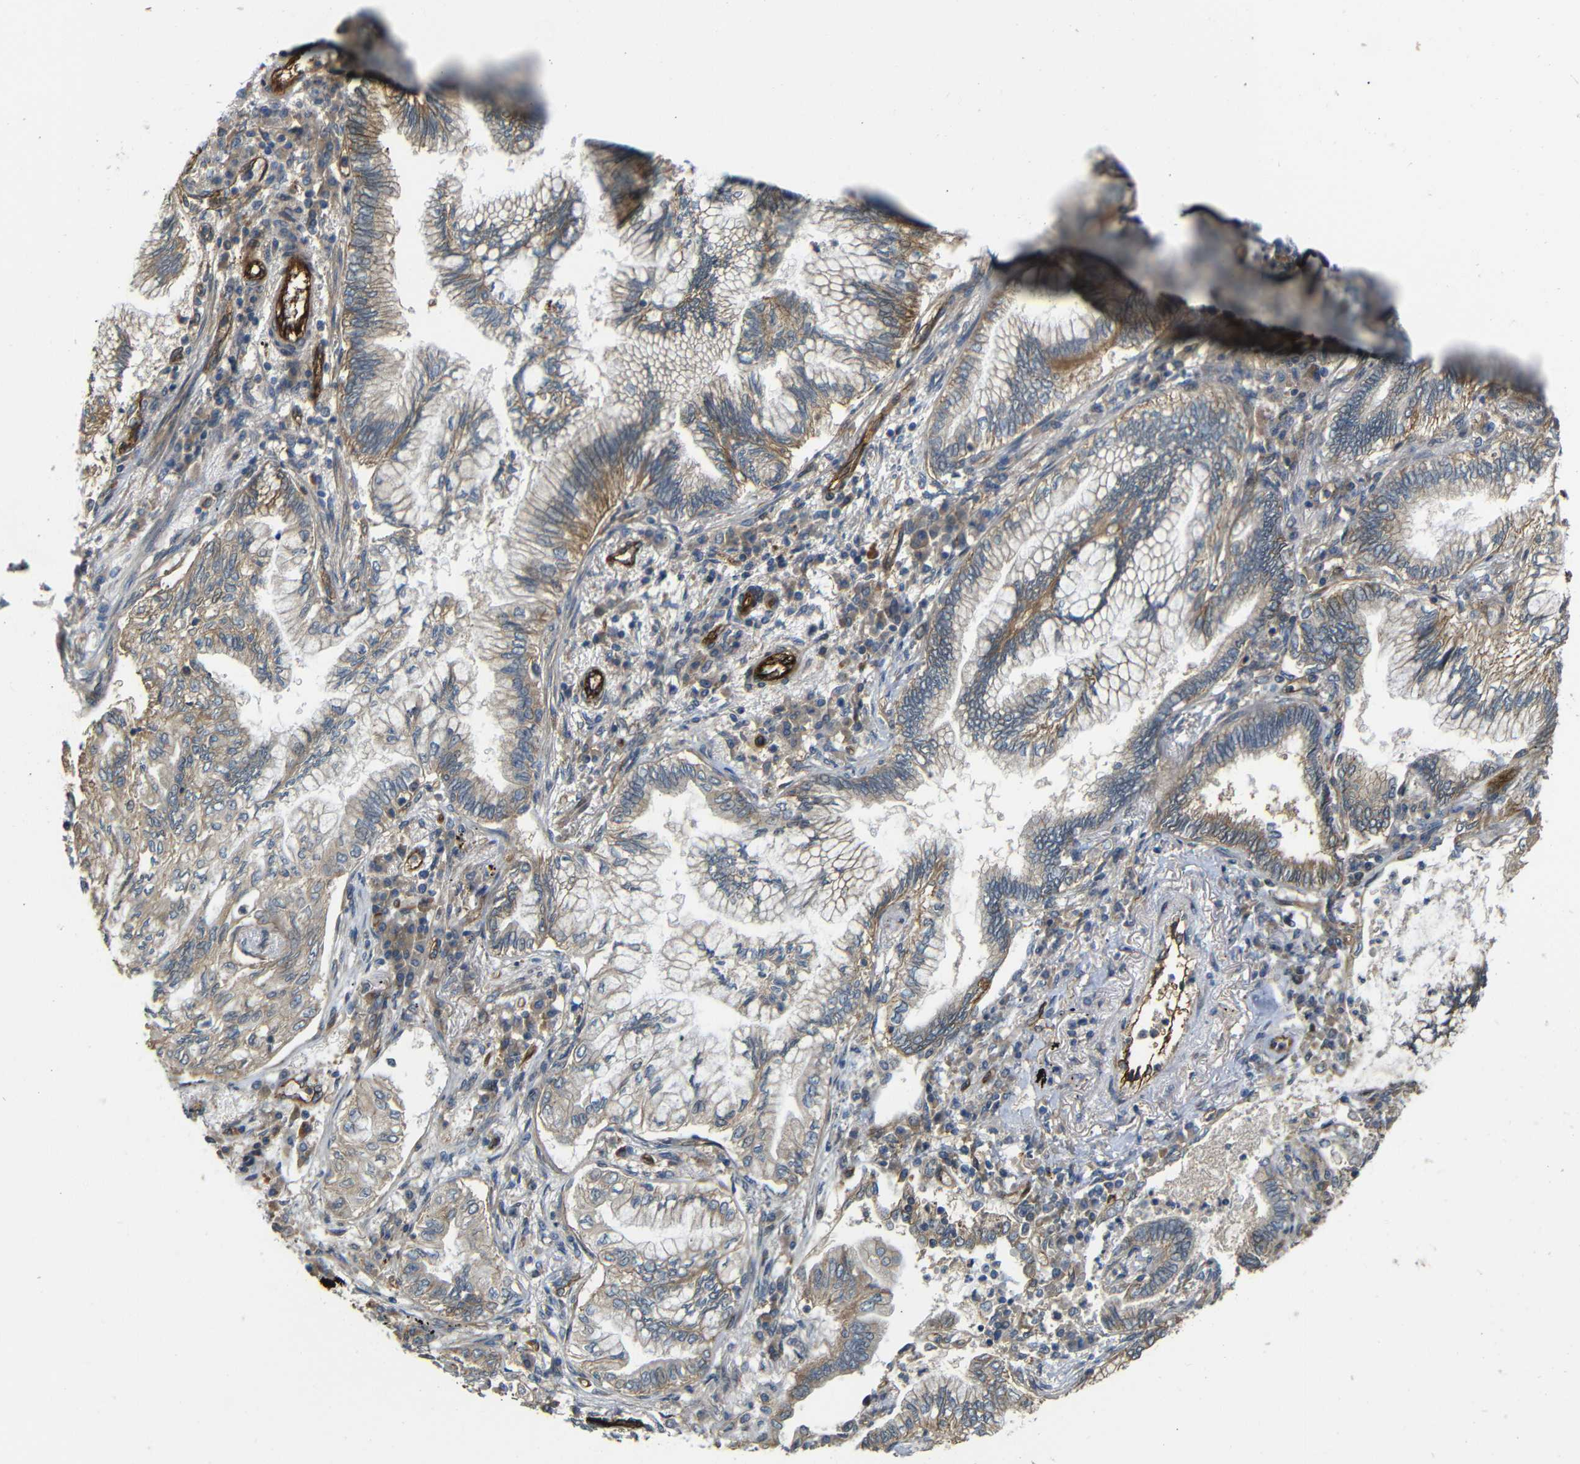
{"staining": {"intensity": "moderate", "quantity": ">75%", "location": "cytoplasmic/membranous"}, "tissue": "lung cancer", "cell_type": "Tumor cells", "image_type": "cancer", "snomed": [{"axis": "morphology", "description": "Normal tissue, NOS"}, {"axis": "morphology", "description": "Adenocarcinoma, NOS"}, {"axis": "topography", "description": "Bronchus"}, {"axis": "topography", "description": "Lung"}], "caption": "Human lung adenocarcinoma stained for a protein (brown) shows moderate cytoplasmic/membranous positive expression in approximately >75% of tumor cells.", "gene": "RELL1", "patient": {"sex": "female", "age": 70}}